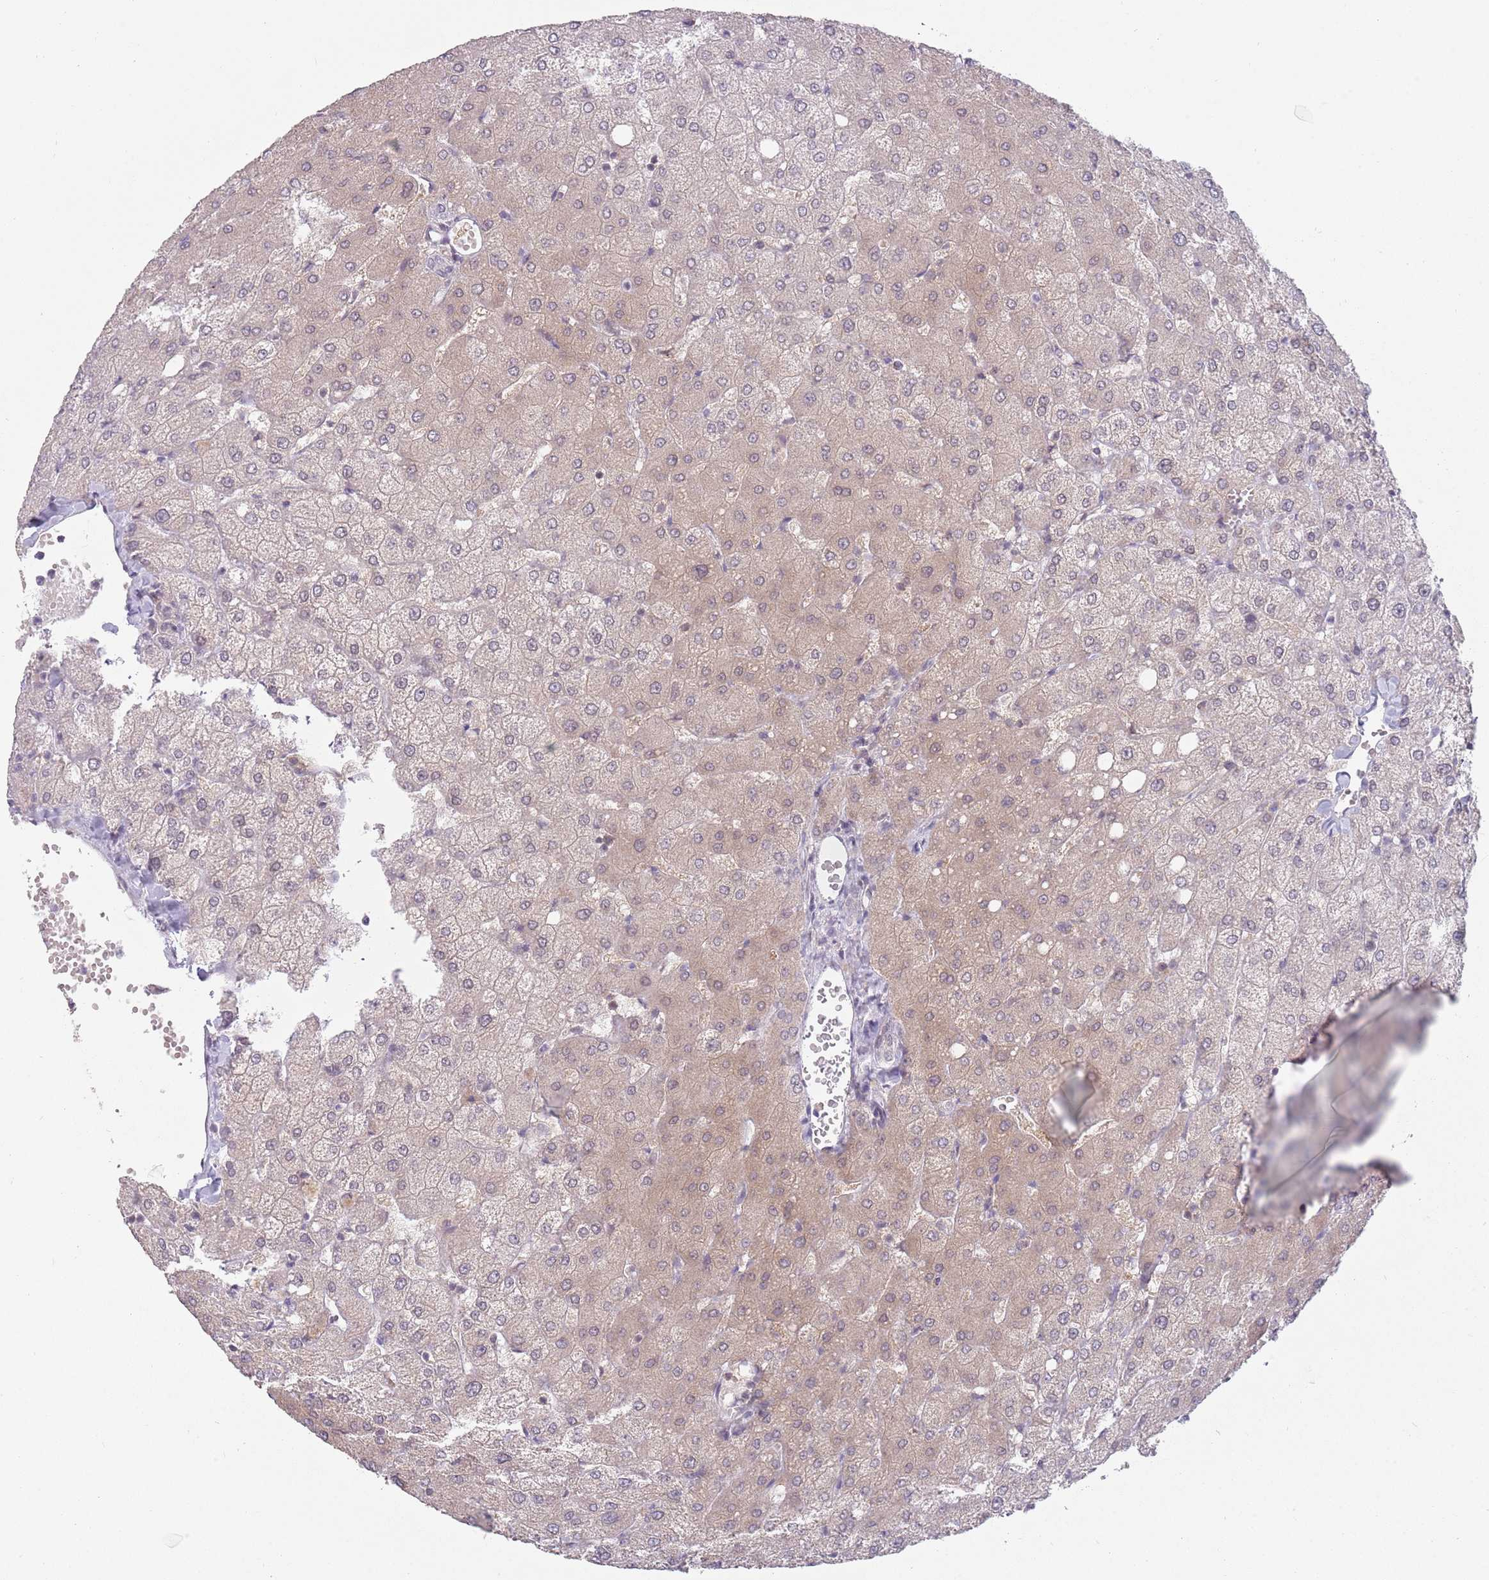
{"staining": {"intensity": "negative", "quantity": "none", "location": "none"}, "tissue": "liver", "cell_type": "Cholangiocytes", "image_type": "normal", "snomed": [{"axis": "morphology", "description": "Normal tissue, NOS"}, {"axis": "topography", "description": "Liver"}], "caption": "DAB (3,3'-diaminobenzidine) immunohistochemical staining of unremarkable human liver exhibits no significant positivity in cholangiocytes.", "gene": "ZNF574", "patient": {"sex": "female", "age": 54}}